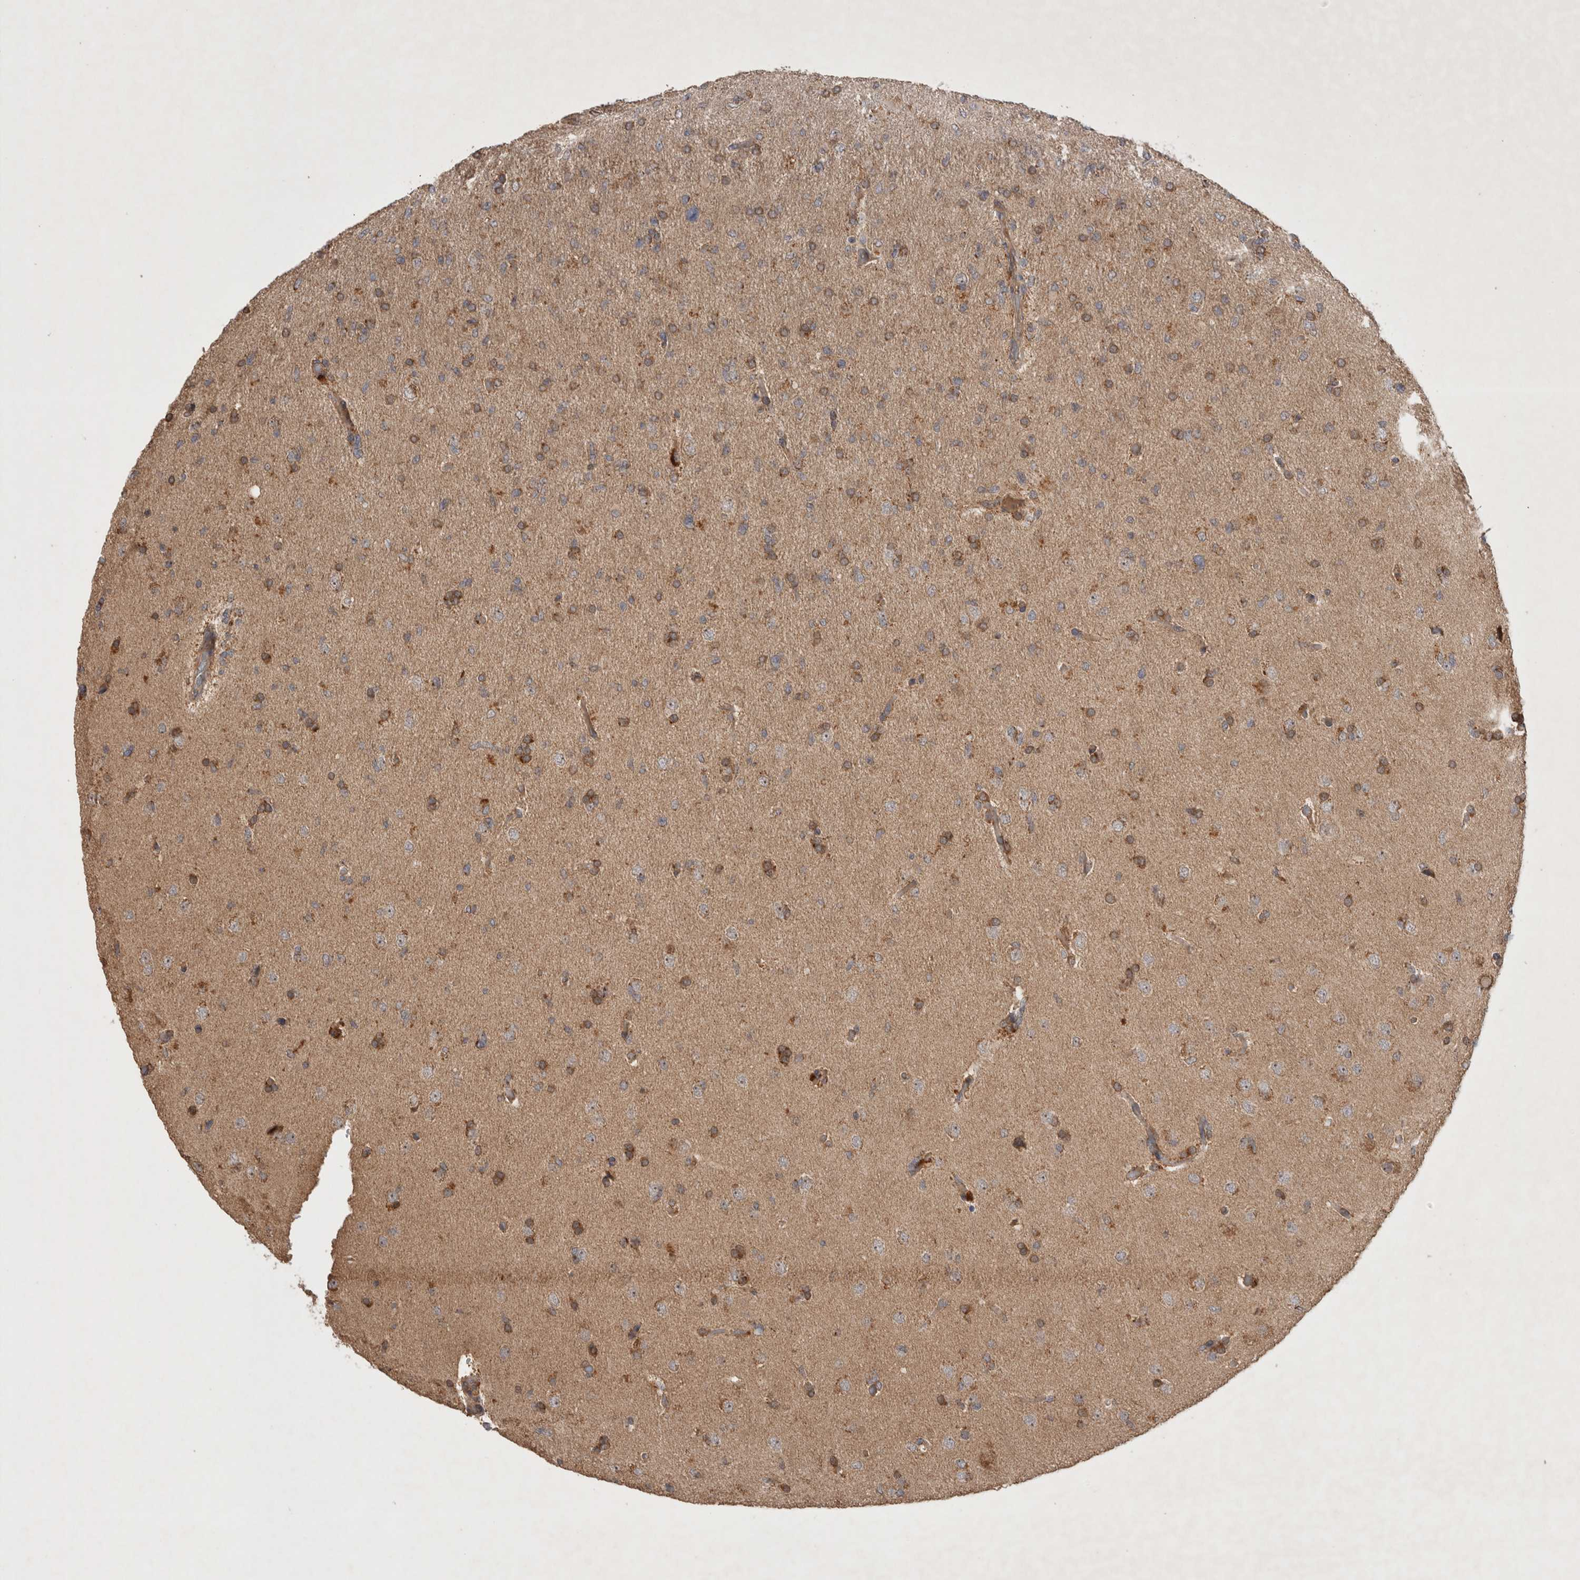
{"staining": {"intensity": "moderate", "quantity": "25%-75%", "location": "cytoplasmic/membranous"}, "tissue": "glioma", "cell_type": "Tumor cells", "image_type": "cancer", "snomed": [{"axis": "morphology", "description": "Glioma, malignant, High grade"}, {"axis": "topography", "description": "Cerebral cortex"}], "caption": "A medium amount of moderate cytoplasmic/membranous positivity is present in approximately 25%-75% of tumor cells in glioma tissue.", "gene": "SERAC1", "patient": {"sex": "female", "age": 36}}